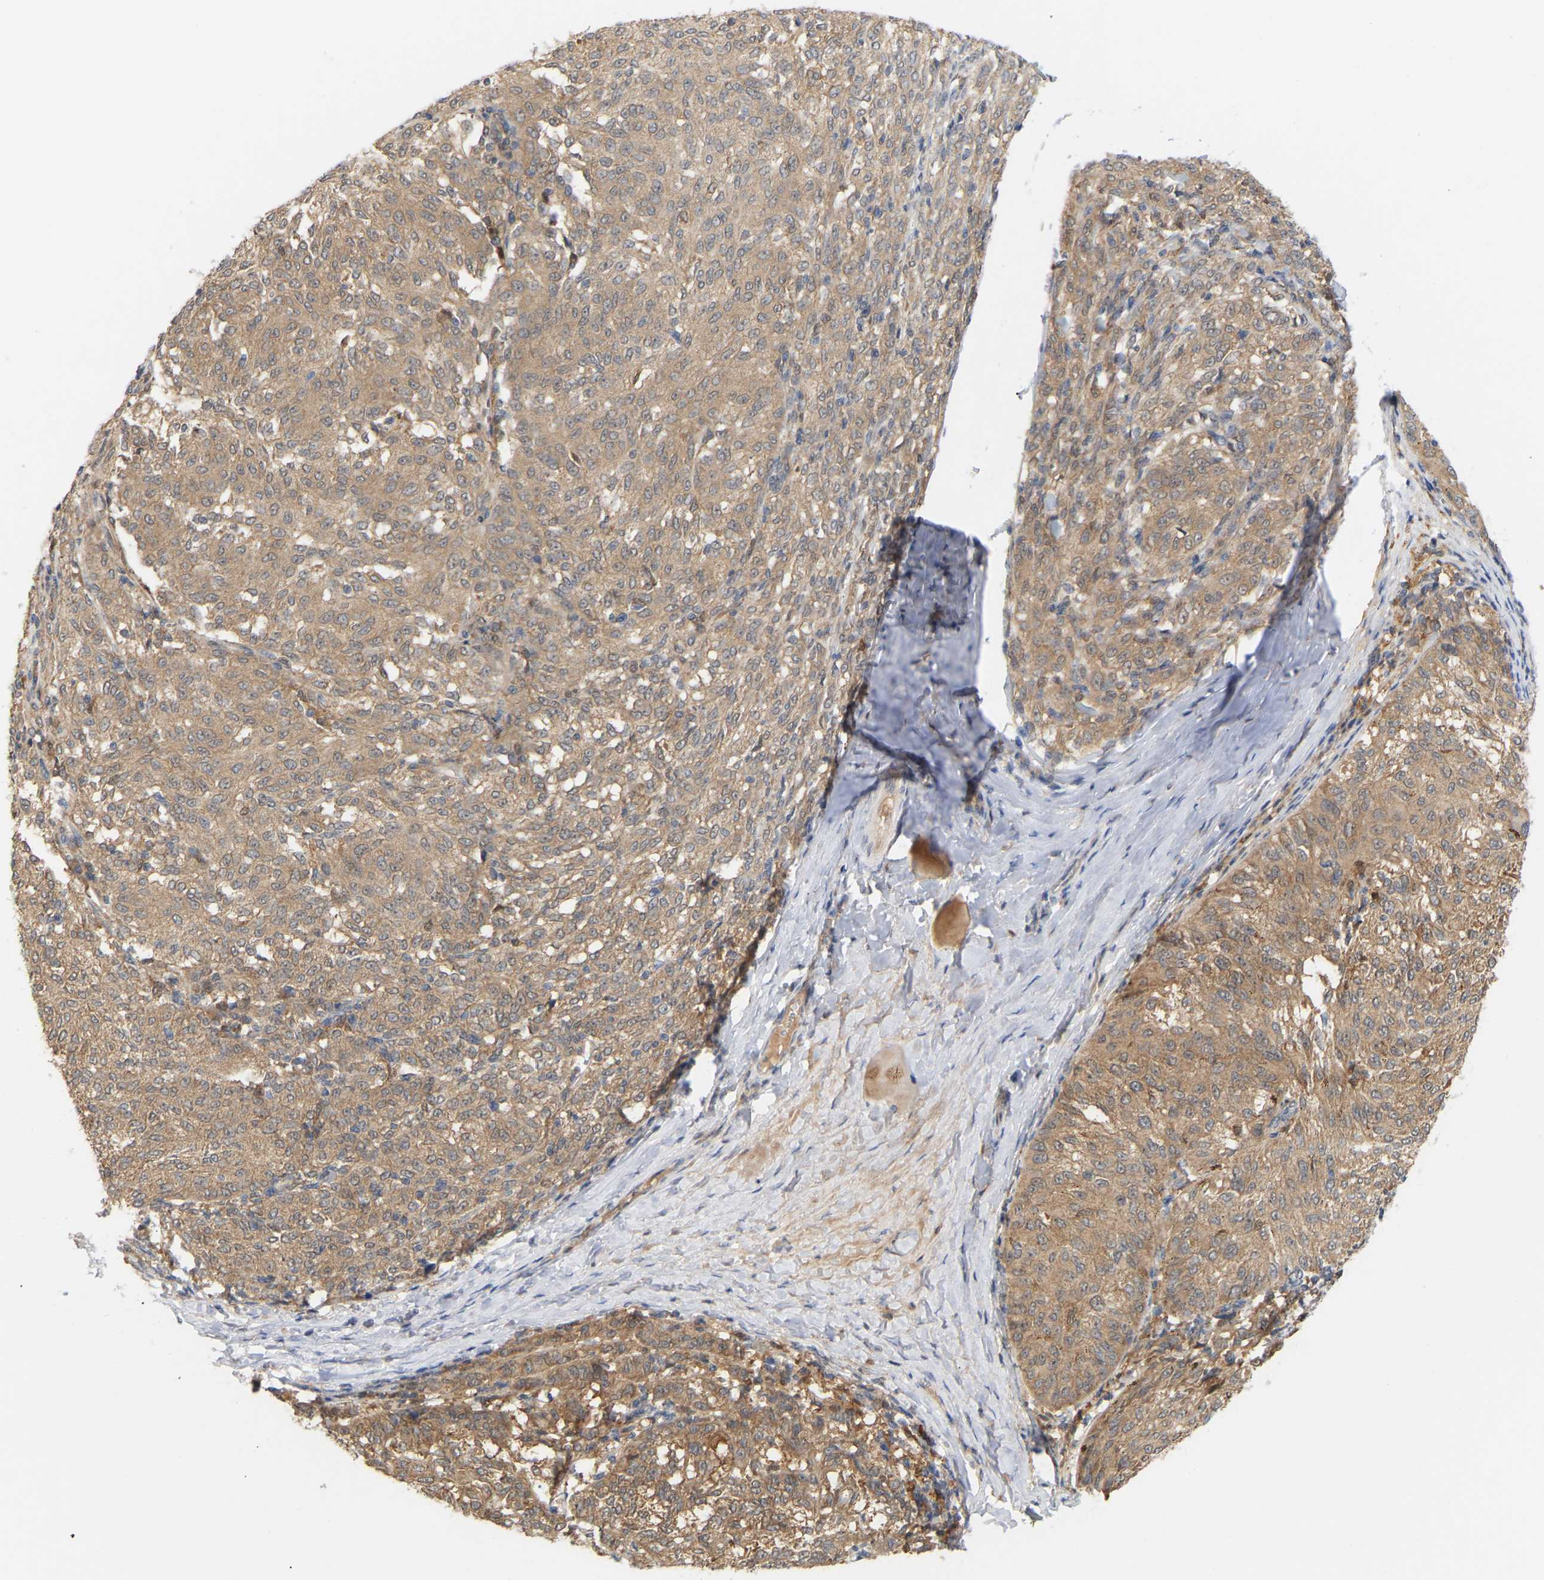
{"staining": {"intensity": "moderate", "quantity": ">75%", "location": "cytoplasmic/membranous"}, "tissue": "melanoma", "cell_type": "Tumor cells", "image_type": "cancer", "snomed": [{"axis": "morphology", "description": "Malignant melanoma, NOS"}, {"axis": "topography", "description": "Skin"}], "caption": "High-power microscopy captured an immunohistochemistry (IHC) micrograph of malignant melanoma, revealing moderate cytoplasmic/membranous positivity in approximately >75% of tumor cells.", "gene": "TPMT", "patient": {"sex": "female", "age": 72}}